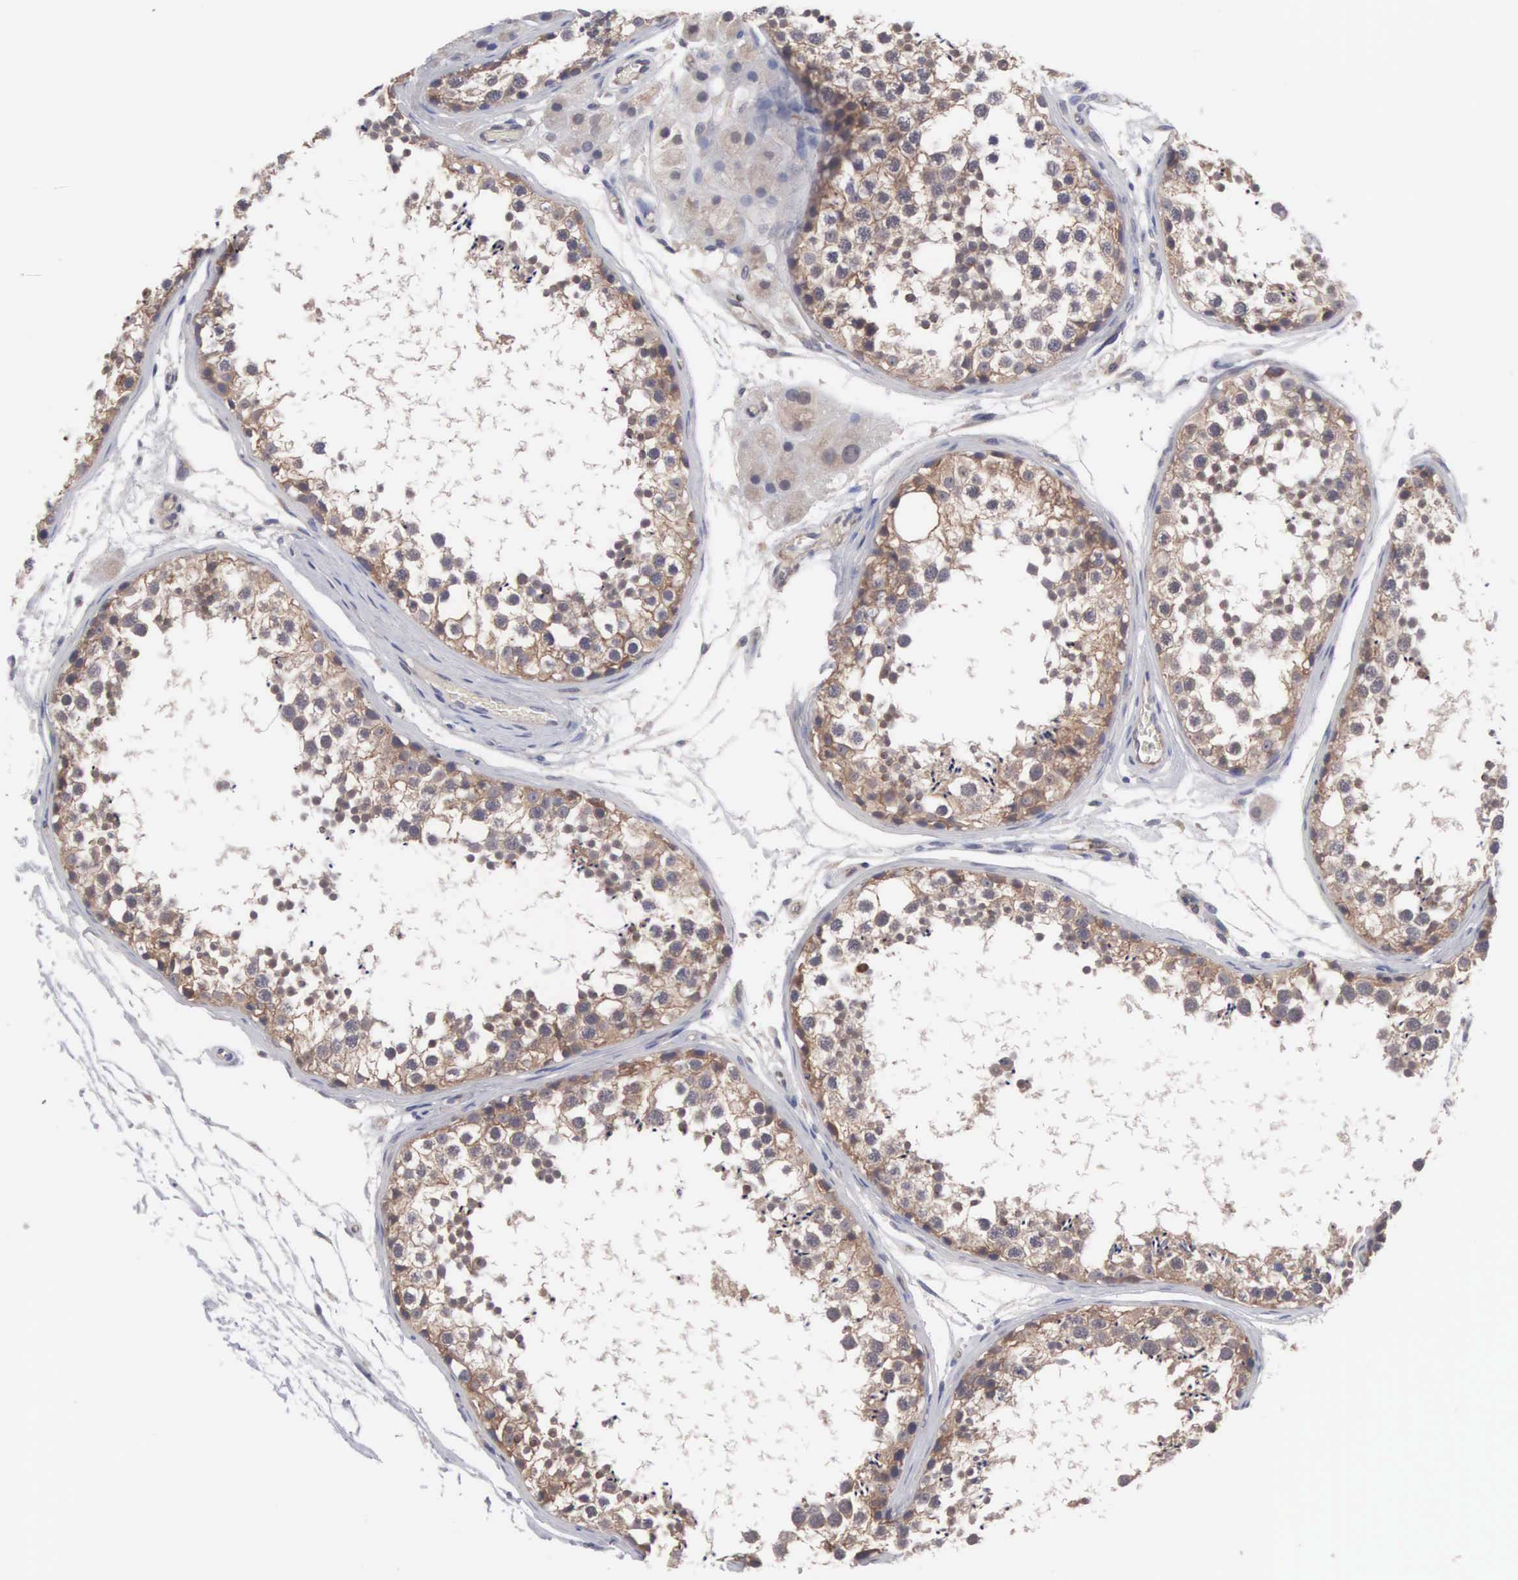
{"staining": {"intensity": "moderate", "quantity": ">75%", "location": "cytoplasmic/membranous"}, "tissue": "testis", "cell_type": "Cells in seminiferous ducts", "image_type": "normal", "snomed": [{"axis": "morphology", "description": "Normal tissue, NOS"}, {"axis": "topography", "description": "Testis"}], "caption": "IHC micrograph of normal human testis stained for a protein (brown), which reveals medium levels of moderate cytoplasmic/membranous staining in about >75% of cells in seminiferous ducts.", "gene": "INF2", "patient": {"sex": "male", "age": 57}}